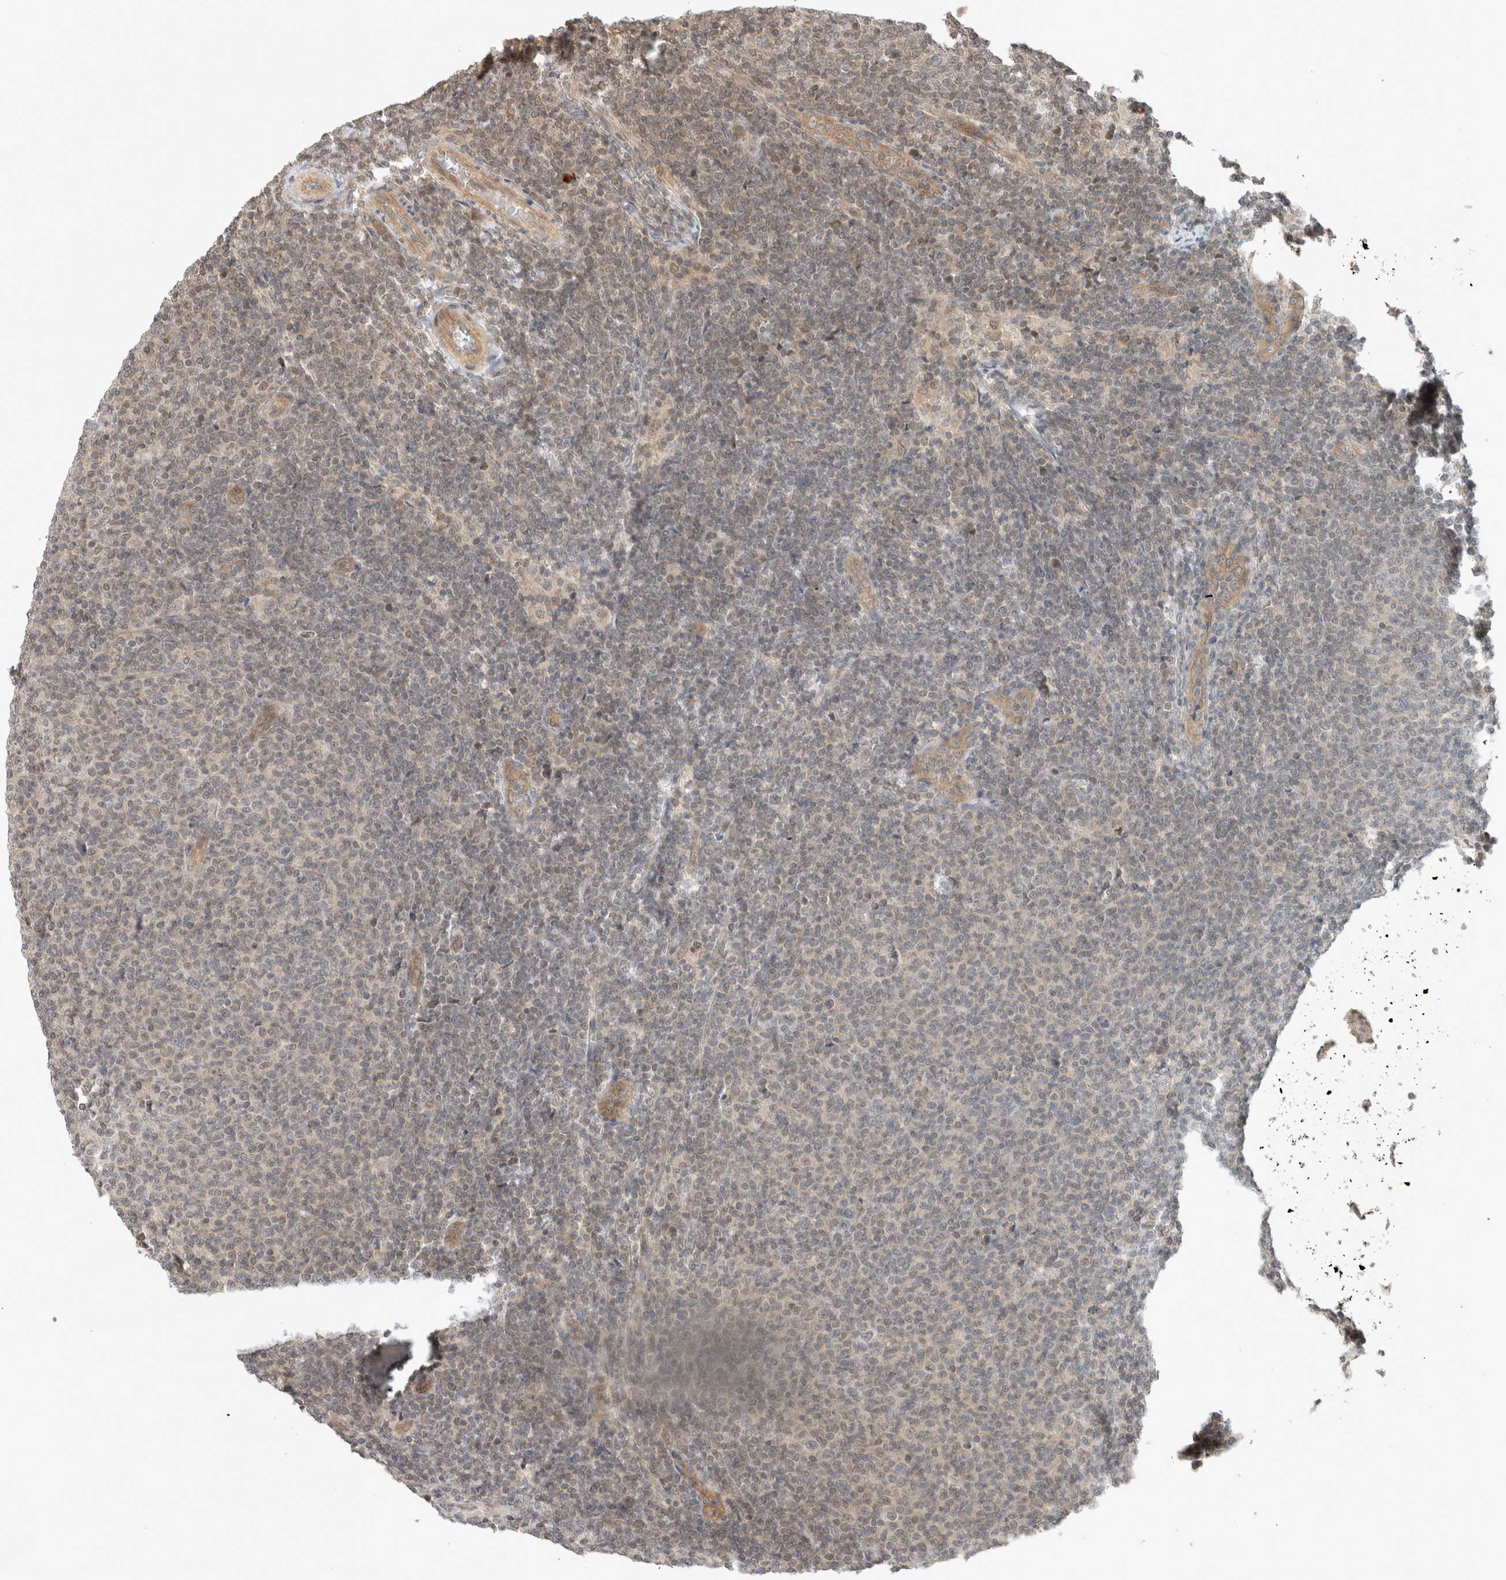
{"staining": {"intensity": "weak", "quantity": "<25%", "location": "nuclear"}, "tissue": "lymphoma", "cell_type": "Tumor cells", "image_type": "cancer", "snomed": [{"axis": "morphology", "description": "Malignant lymphoma, non-Hodgkin's type, Low grade"}, {"axis": "topography", "description": "Lymph node"}], "caption": "Immunohistochemistry of human low-grade malignant lymphoma, non-Hodgkin's type reveals no positivity in tumor cells.", "gene": "CAAP1", "patient": {"sex": "male", "age": 66}}